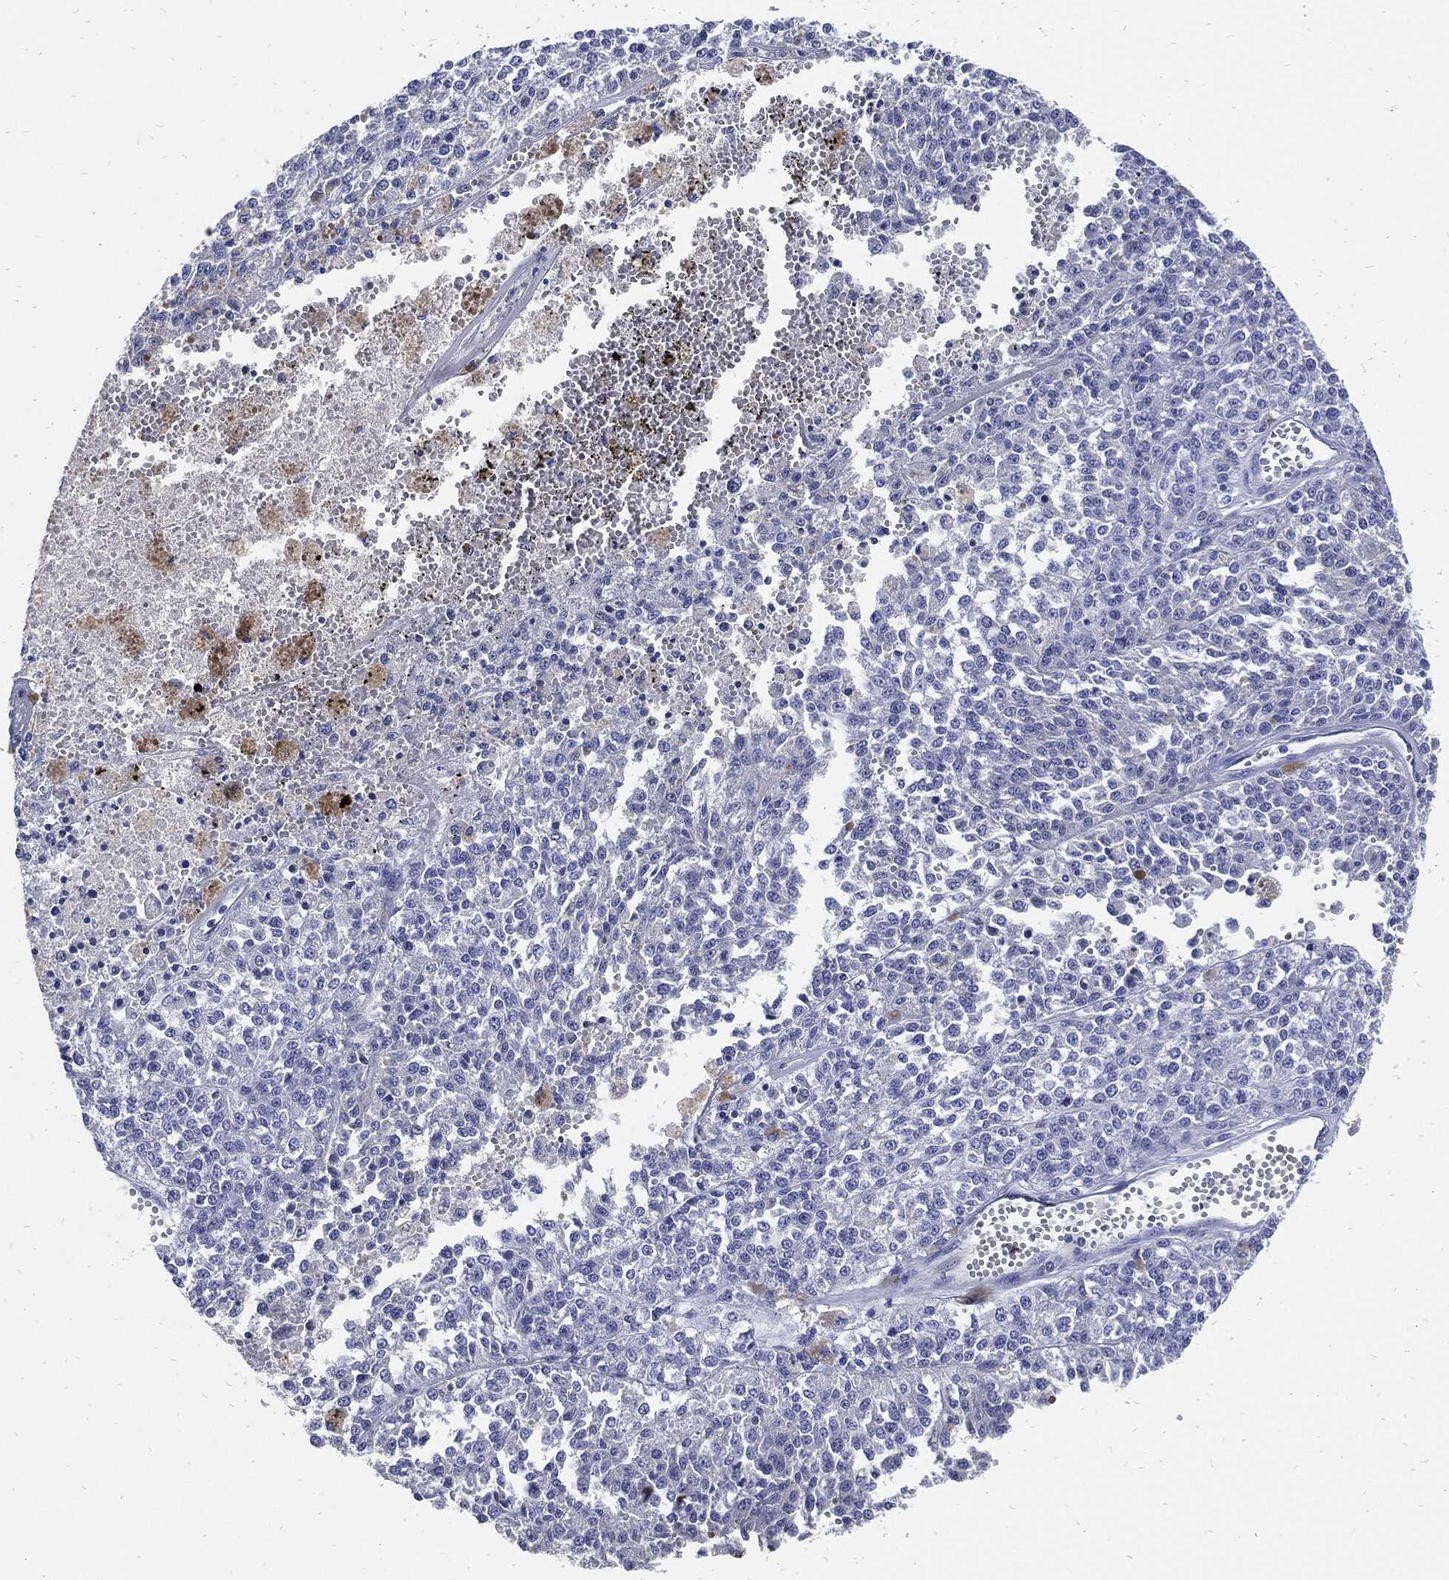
{"staining": {"intensity": "negative", "quantity": "none", "location": "none"}, "tissue": "melanoma", "cell_type": "Tumor cells", "image_type": "cancer", "snomed": [{"axis": "morphology", "description": "Malignant melanoma, Metastatic site"}, {"axis": "topography", "description": "Lymph node"}], "caption": "Malignant melanoma (metastatic site) stained for a protein using immunohistochemistry shows no positivity tumor cells.", "gene": "FABP4", "patient": {"sex": "female", "age": 64}}